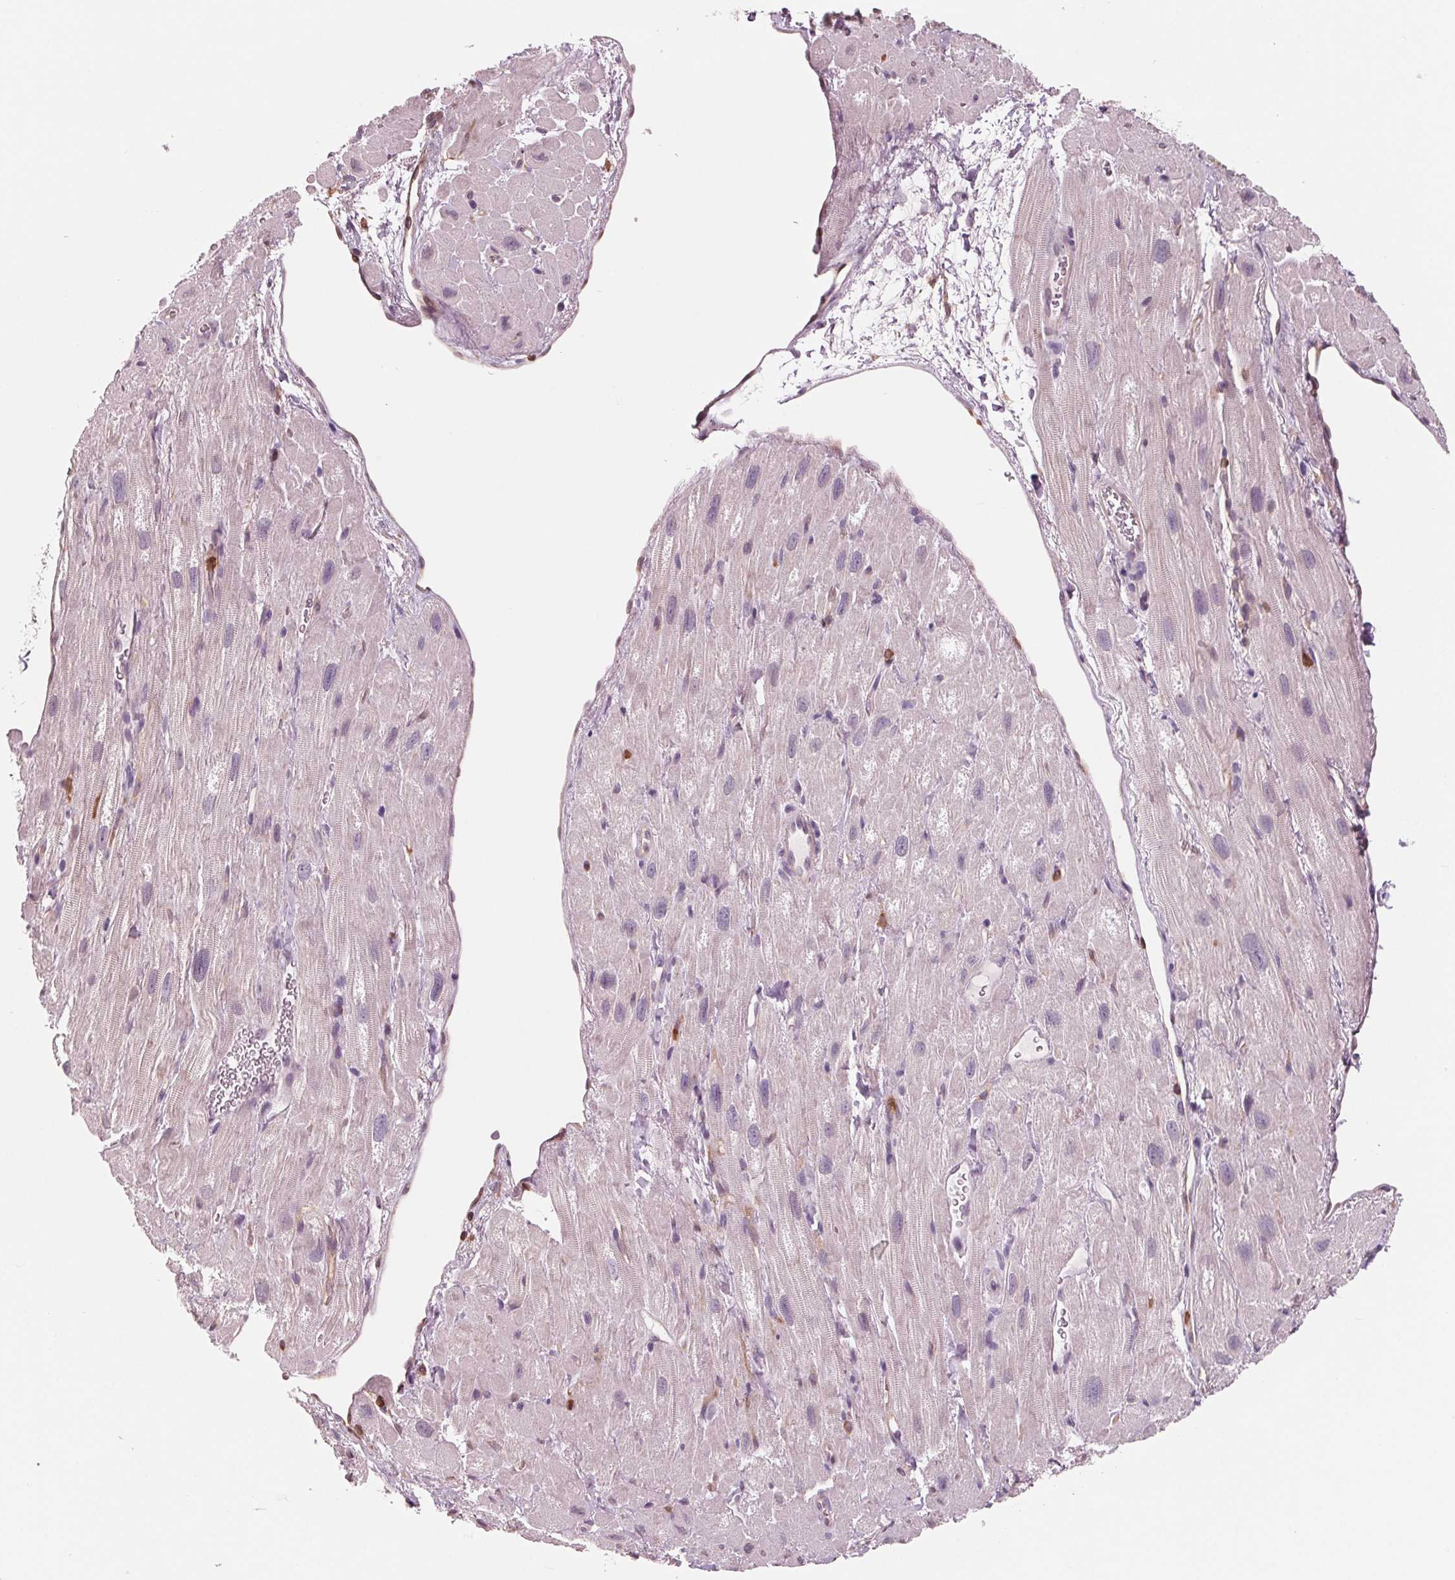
{"staining": {"intensity": "negative", "quantity": "none", "location": "none"}, "tissue": "heart muscle", "cell_type": "Cardiomyocytes", "image_type": "normal", "snomed": [{"axis": "morphology", "description": "Normal tissue, NOS"}, {"axis": "topography", "description": "Heart"}], "caption": "Immunohistochemistry of unremarkable heart muscle demonstrates no staining in cardiomyocytes. (Brightfield microscopy of DAB immunohistochemistry (IHC) at high magnification).", "gene": "ARHGAP25", "patient": {"sex": "female", "age": 62}}